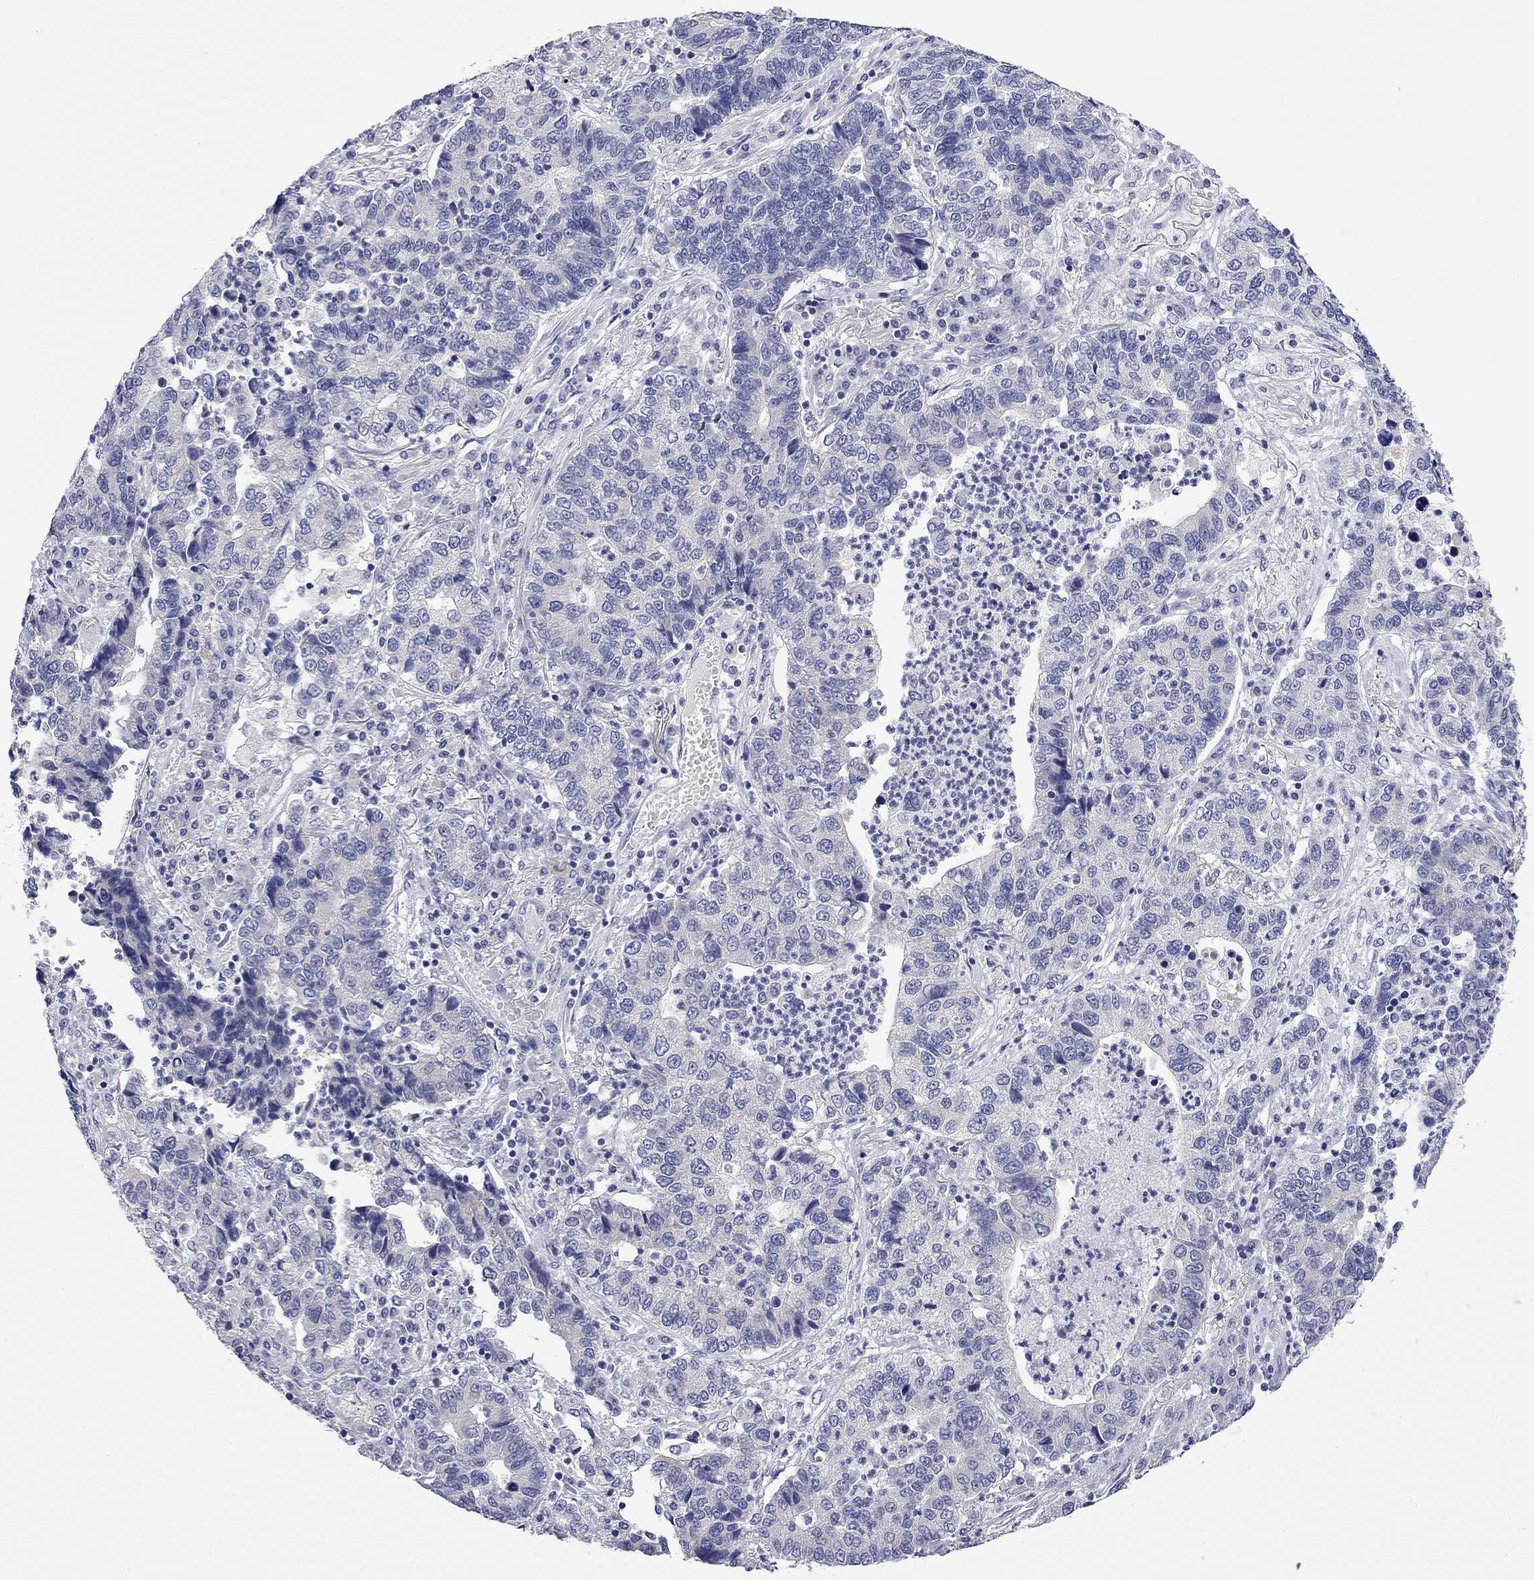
{"staining": {"intensity": "negative", "quantity": "none", "location": "none"}, "tissue": "lung cancer", "cell_type": "Tumor cells", "image_type": "cancer", "snomed": [{"axis": "morphology", "description": "Adenocarcinoma, NOS"}, {"axis": "topography", "description": "Lung"}], "caption": "Immunohistochemistry of human lung cancer (adenocarcinoma) displays no positivity in tumor cells.", "gene": "ABCB4", "patient": {"sex": "female", "age": 57}}